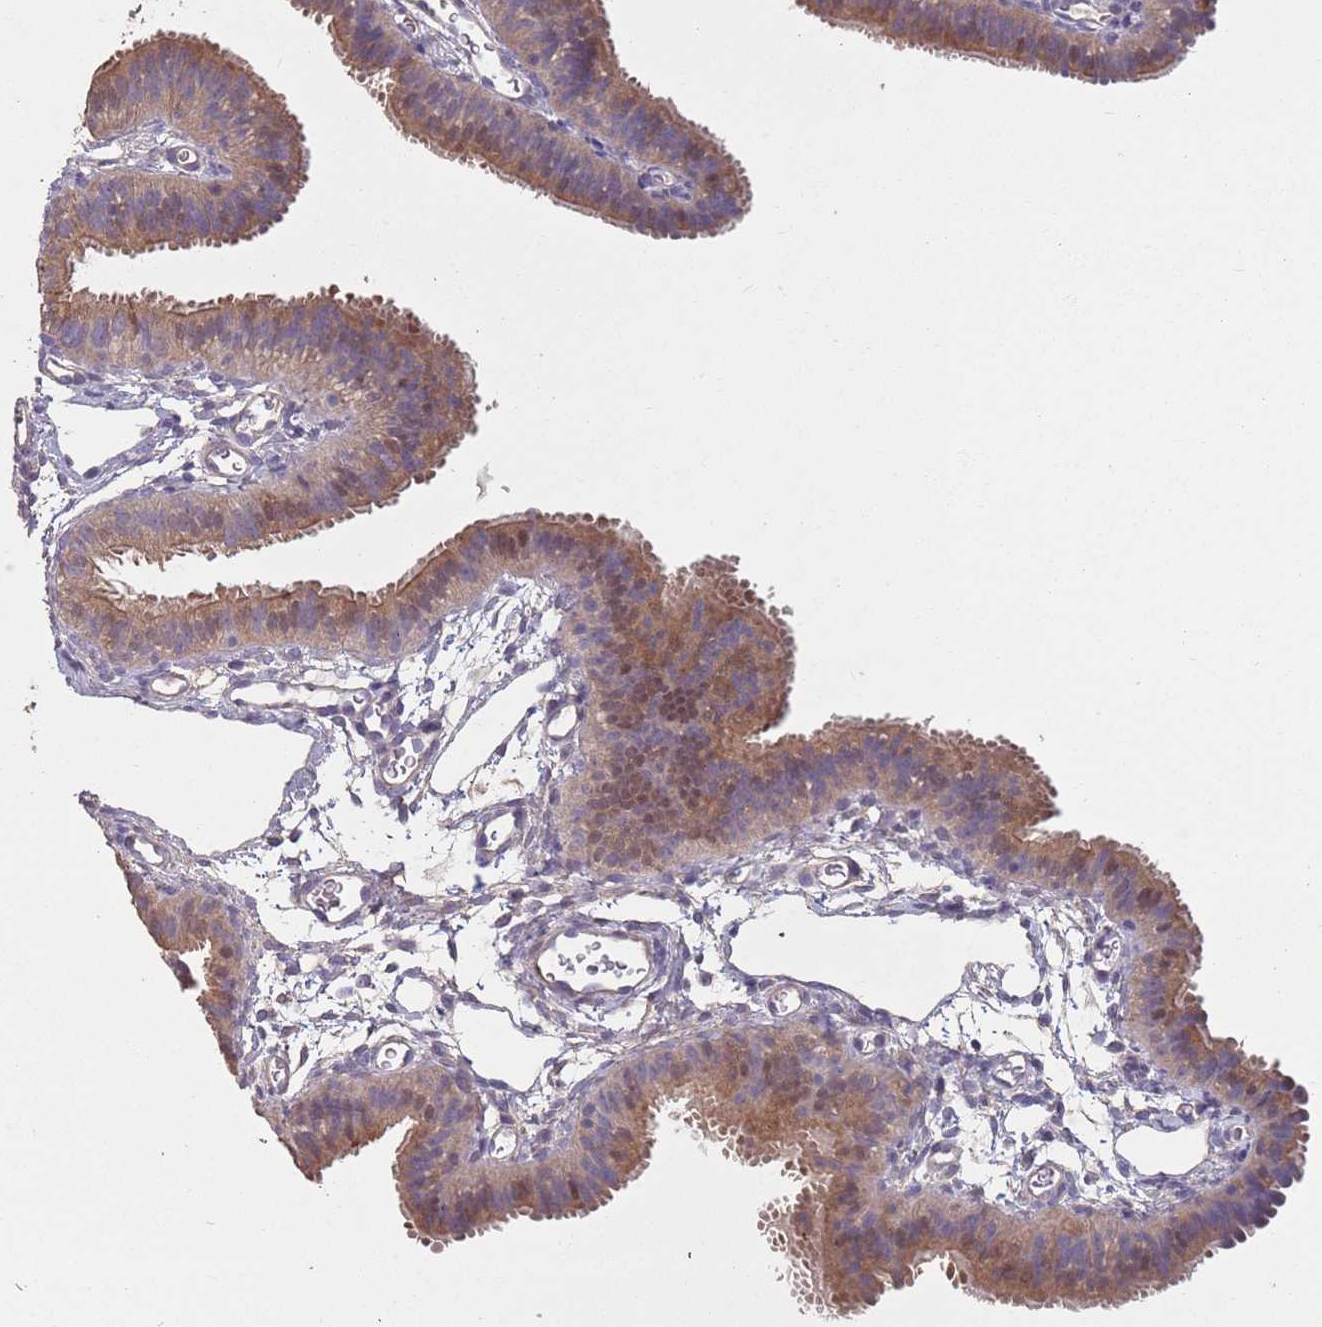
{"staining": {"intensity": "moderate", "quantity": "25%-75%", "location": "cytoplasmic/membranous"}, "tissue": "fallopian tube", "cell_type": "Glandular cells", "image_type": "normal", "snomed": [{"axis": "morphology", "description": "Normal tissue, NOS"}, {"axis": "topography", "description": "Fallopian tube"}], "caption": "Approximately 25%-75% of glandular cells in normal fallopian tube display moderate cytoplasmic/membranous protein expression as visualized by brown immunohistochemical staining.", "gene": "MBD3L1", "patient": {"sex": "female", "age": 35}}